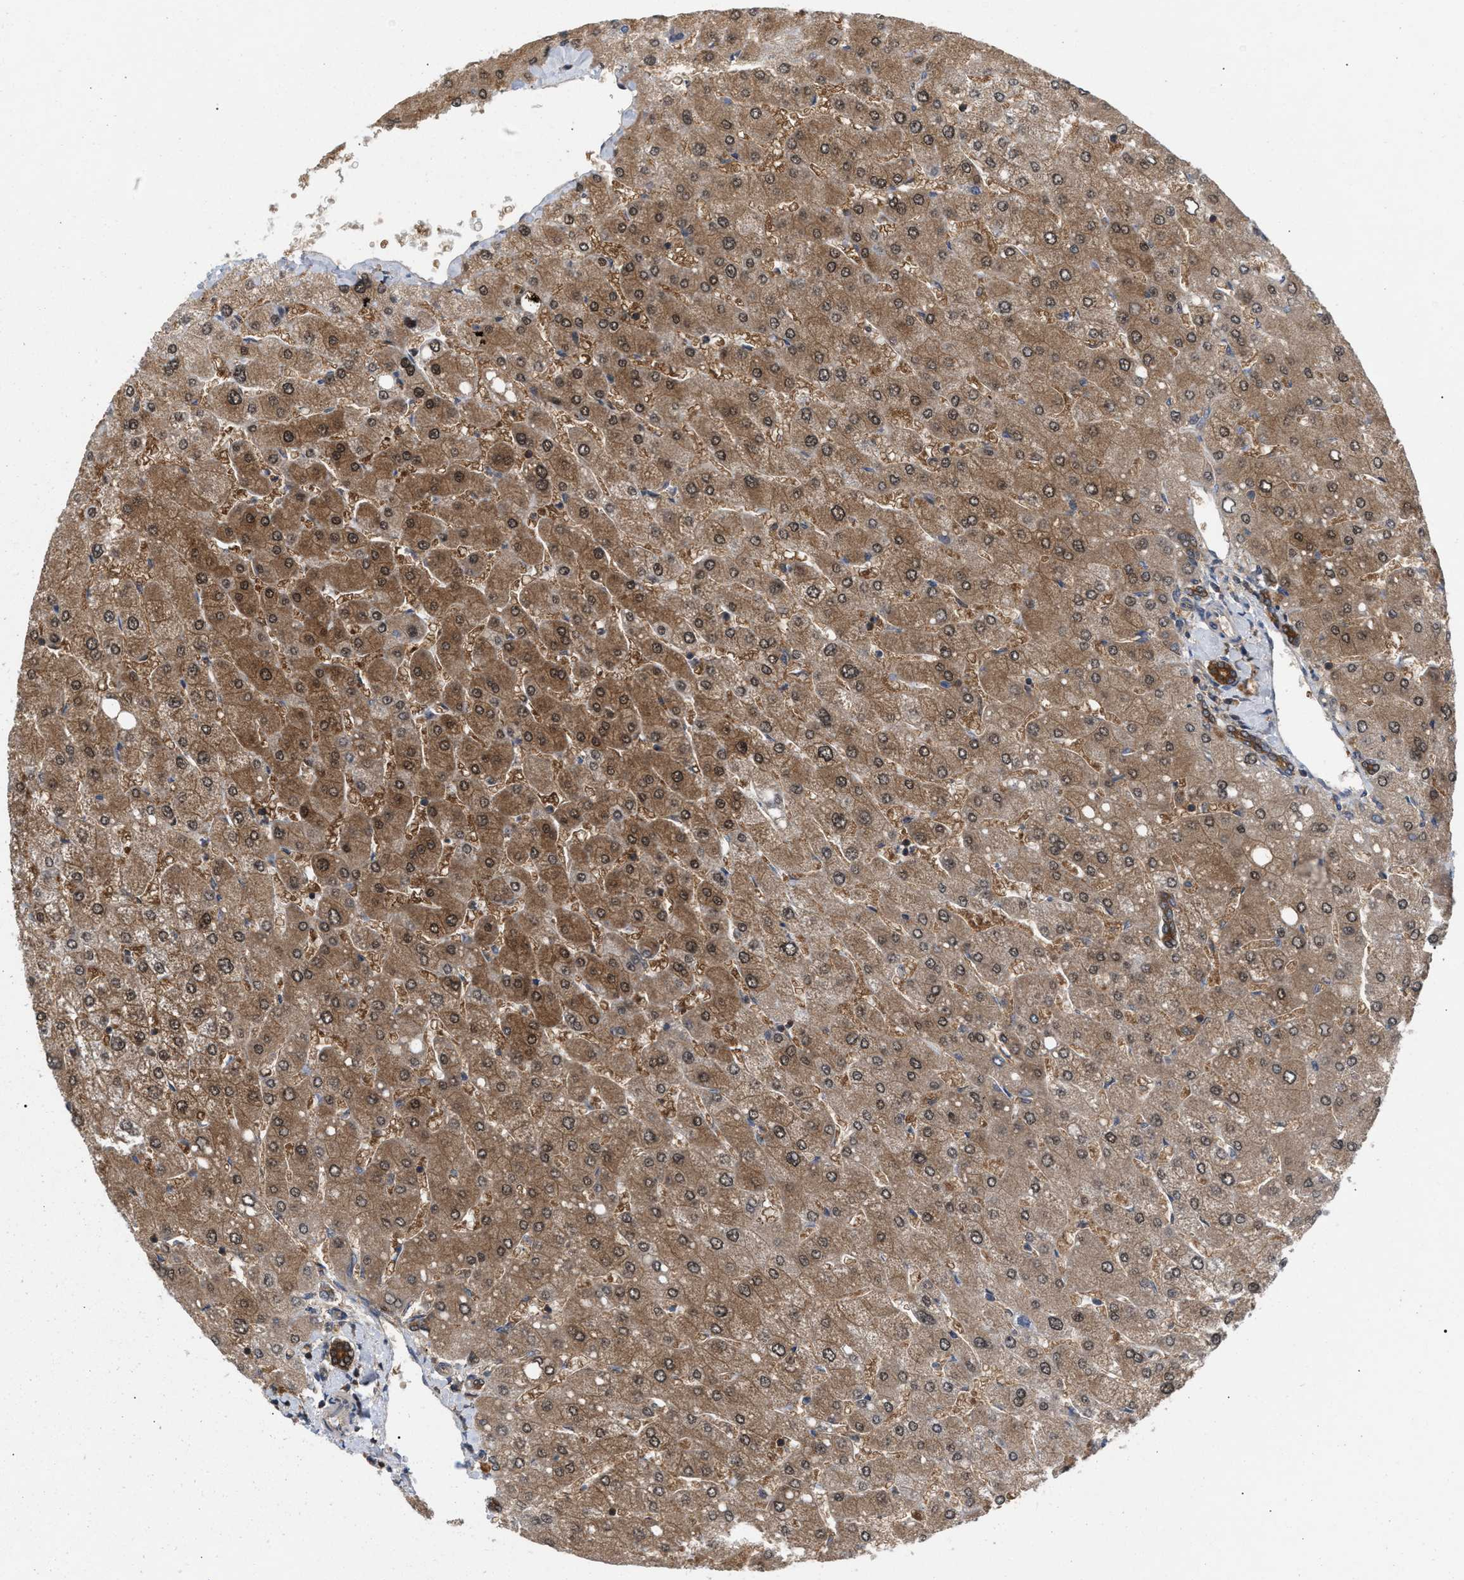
{"staining": {"intensity": "strong", "quantity": ">75%", "location": "cytoplasmic/membranous"}, "tissue": "liver", "cell_type": "Cholangiocytes", "image_type": "normal", "snomed": [{"axis": "morphology", "description": "Normal tissue, NOS"}, {"axis": "topography", "description": "Liver"}], "caption": "Cholangiocytes display high levels of strong cytoplasmic/membranous positivity in approximately >75% of cells in benign liver. (DAB (3,3'-diaminobenzidine) = brown stain, brightfield microscopy at high magnification).", "gene": "GLOD4", "patient": {"sex": "male", "age": 55}}